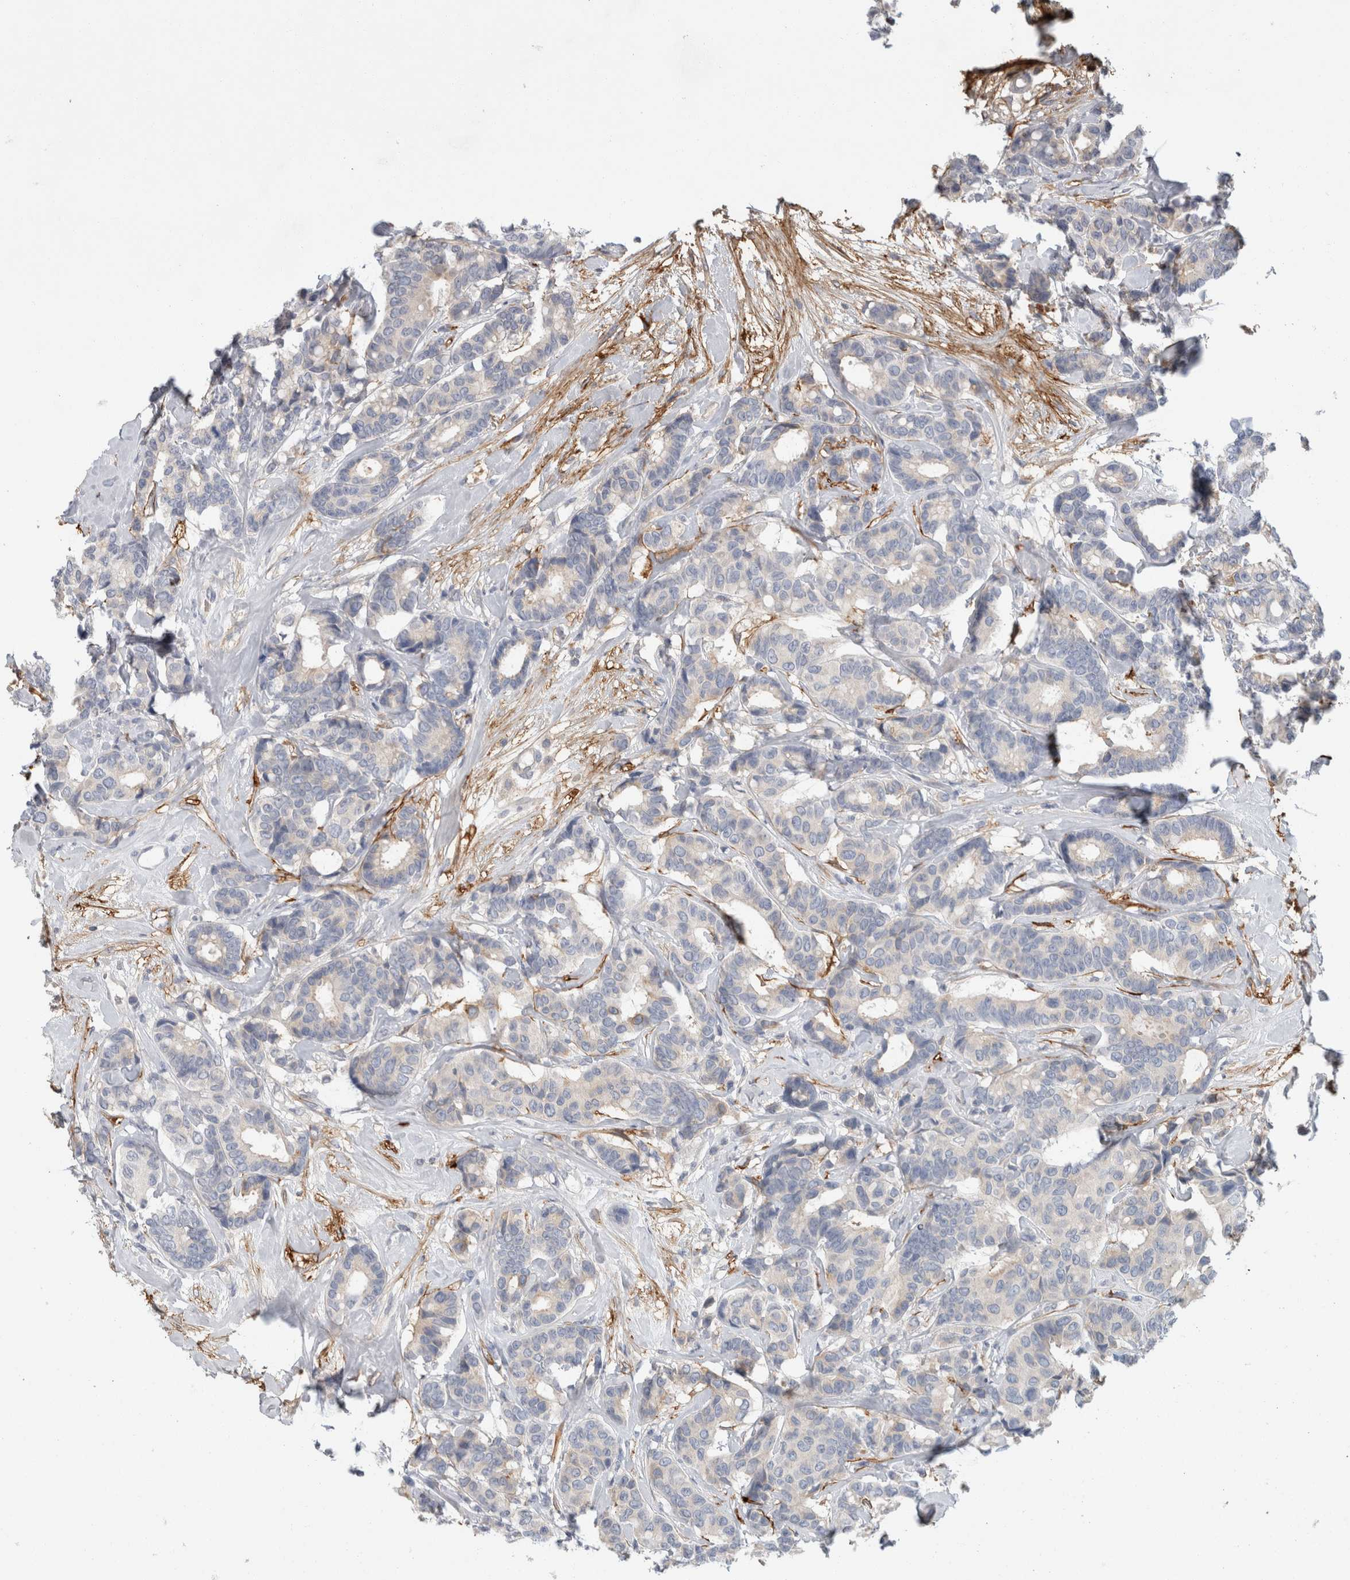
{"staining": {"intensity": "negative", "quantity": "none", "location": "none"}, "tissue": "breast cancer", "cell_type": "Tumor cells", "image_type": "cancer", "snomed": [{"axis": "morphology", "description": "Duct carcinoma"}, {"axis": "topography", "description": "Breast"}], "caption": "Histopathology image shows no protein positivity in tumor cells of invasive ductal carcinoma (breast) tissue.", "gene": "CD55", "patient": {"sex": "female", "age": 87}}